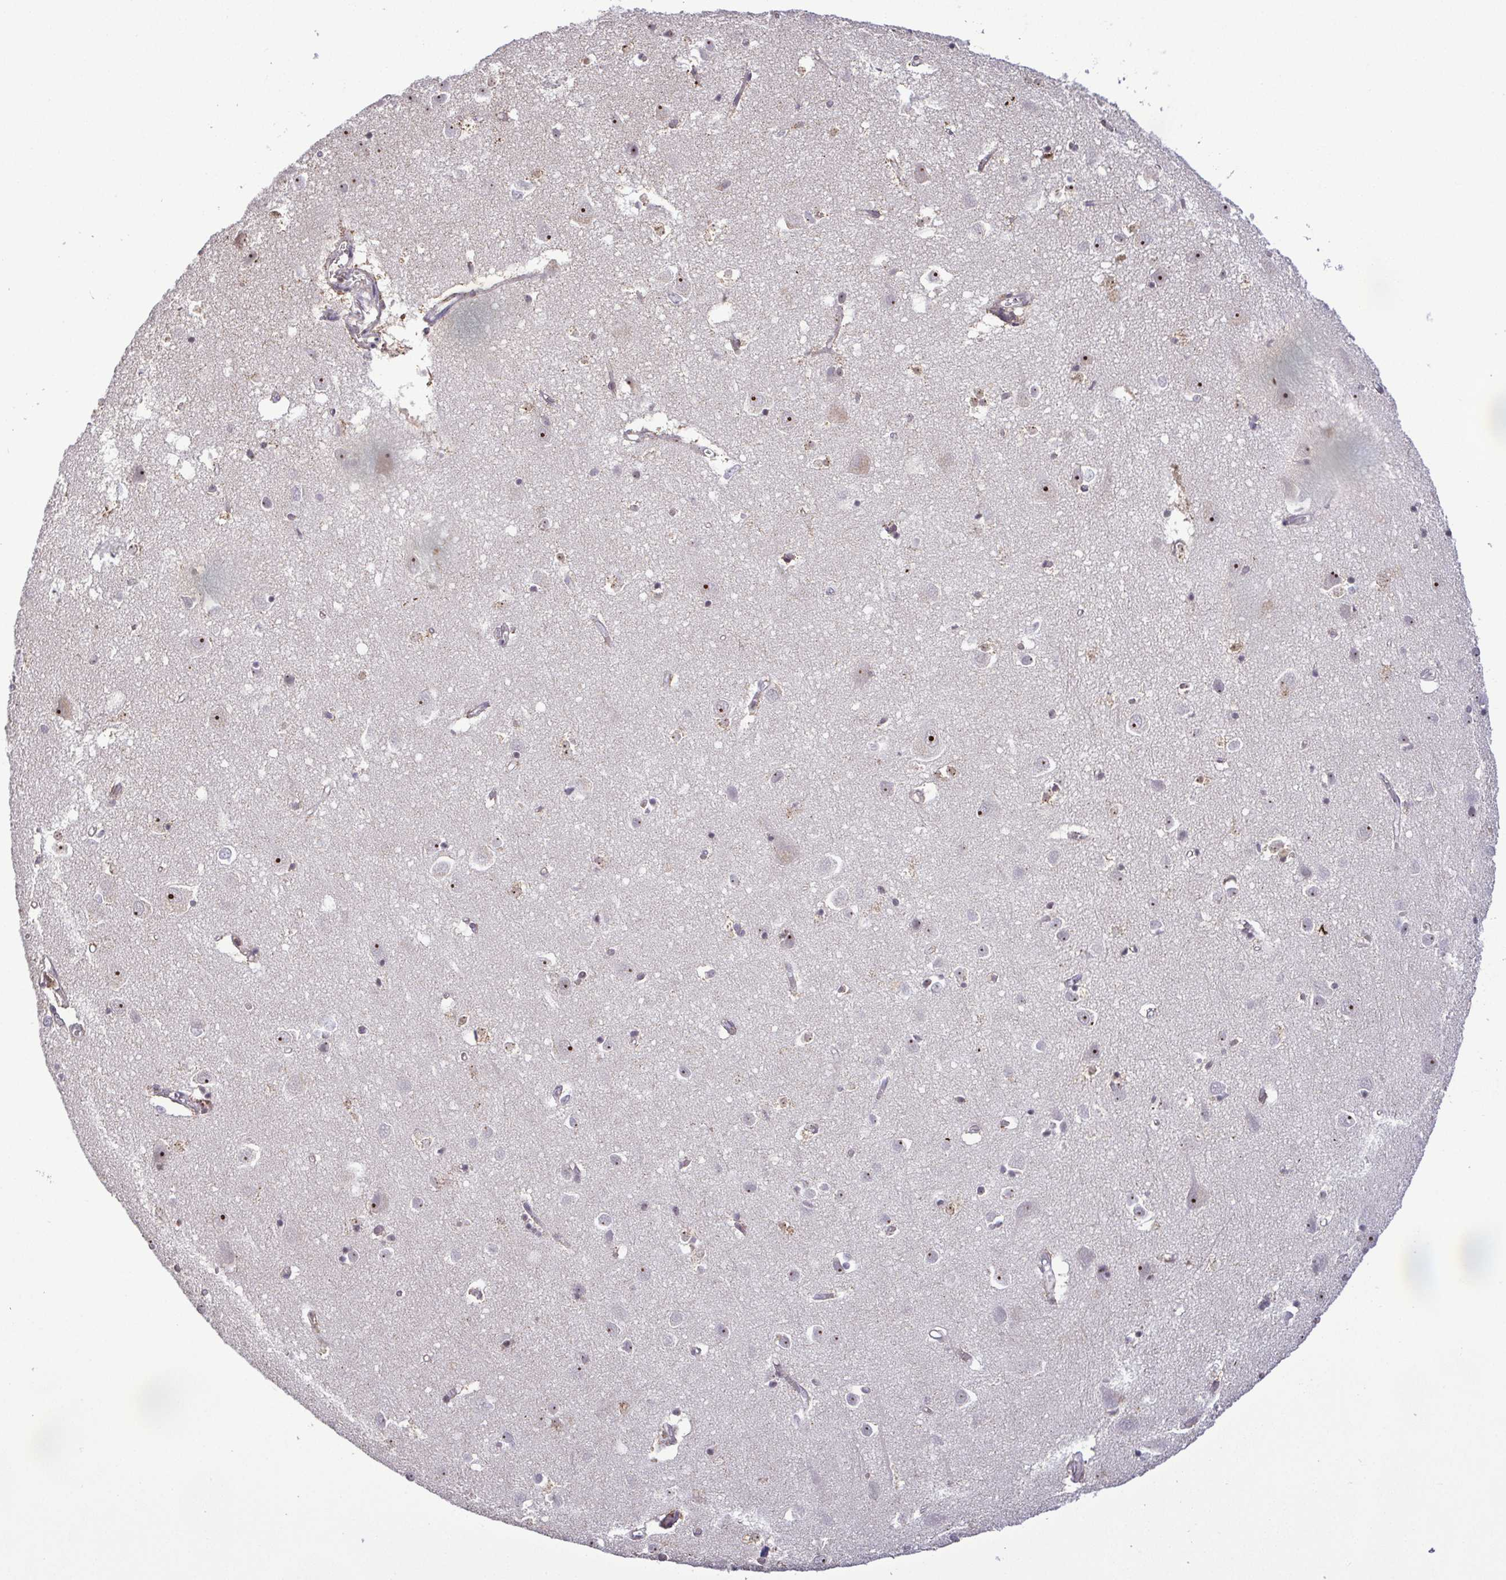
{"staining": {"intensity": "weak", "quantity": "<25%", "location": "cytoplasmic/membranous"}, "tissue": "cerebral cortex", "cell_type": "Endothelial cells", "image_type": "normal", "snomed": [{"axis": "morphology", "description": "Normal tissue, NOS"}, {"axis": "topography", "description": "Cerebral cortex"}], "caption": "This is an immunohistochemistry (IHC) micrograph of normal human cerebral cortex. There is no positivity in endothelial cells.", "gene": "RSL24D1", "patient": {"sex": "male", "age": 70}}